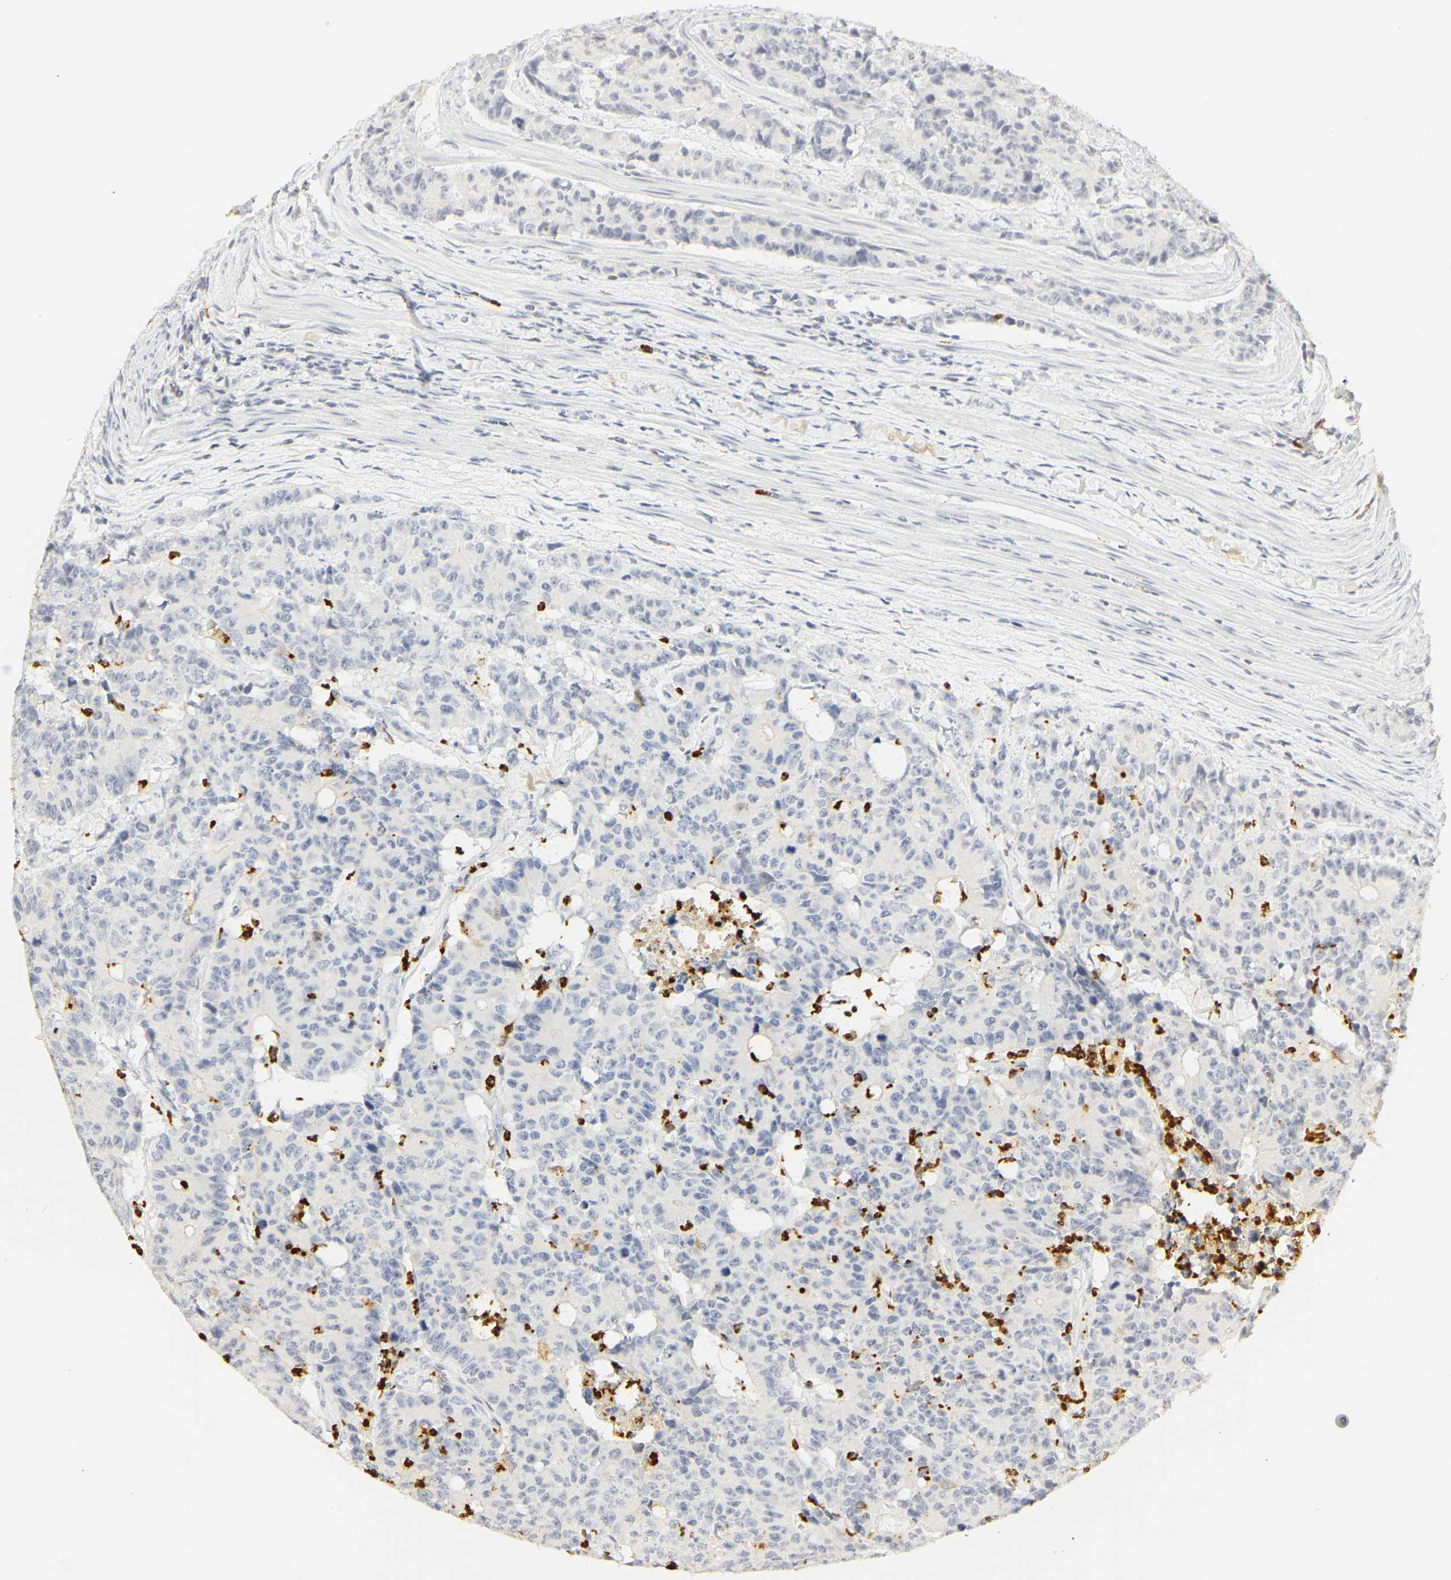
{"staining": {"intensity": "negative", "quantity": "none", "location": "none"}, "tissue": "colorectal cancer", "cell_type": "Tumor cells", "image_type": "cancer", "snomed": [{"axis": "morphology", "description": "Adenocarcinoma, NOS"}, {"axis": "topography", "description": "Colon"}], "caption": "Immunohistochemical staining of human adenocarcinoma (colorectal) displays no significant staining in tumor cells. (Immunohistochemistry (ihc), brightfield microscopy, high magnification).", "gene": "MPO", "patient": {"sex": "female", "age": 86}}